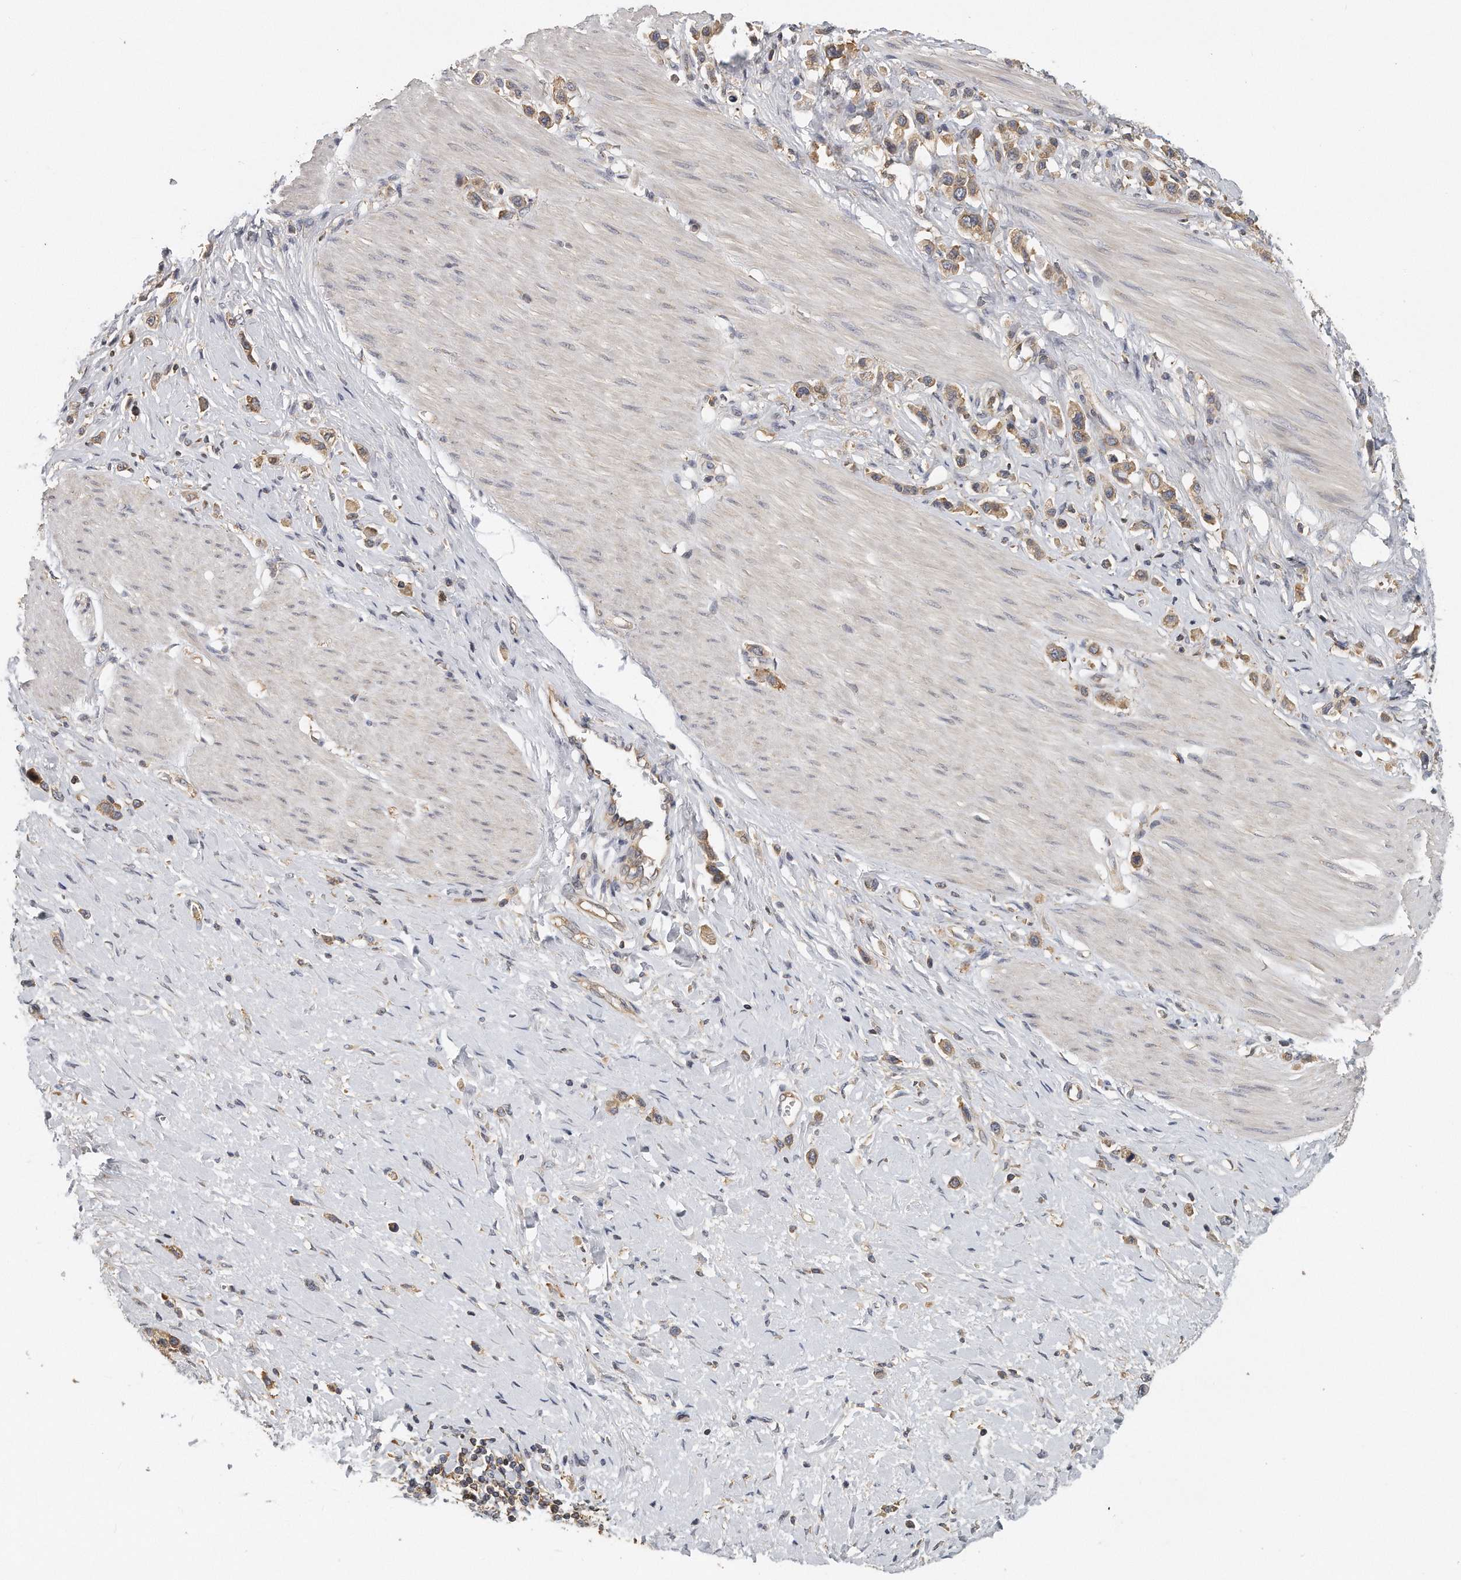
{"staining": {"intensity": "moderate", "quantity": ">75%", "location": "cytoplasmic/membranous"}, "tissue": "stomach cancer", "cell_type": "Tumor cells", "image_type": "cancer", "snomed": [{"axis": "morphology", "description": "Adenocarcinoma, NOS"}, {"axis": "topography", "description": "Stomach"}], "caption": "An image of adenocarcinoma (stomach) stained for a protein displays moderate cytoplasmic/membranous brown staining in tumor cells.", "gene": "EIF3I", "patient": {"sex": "female", "age": 65}}